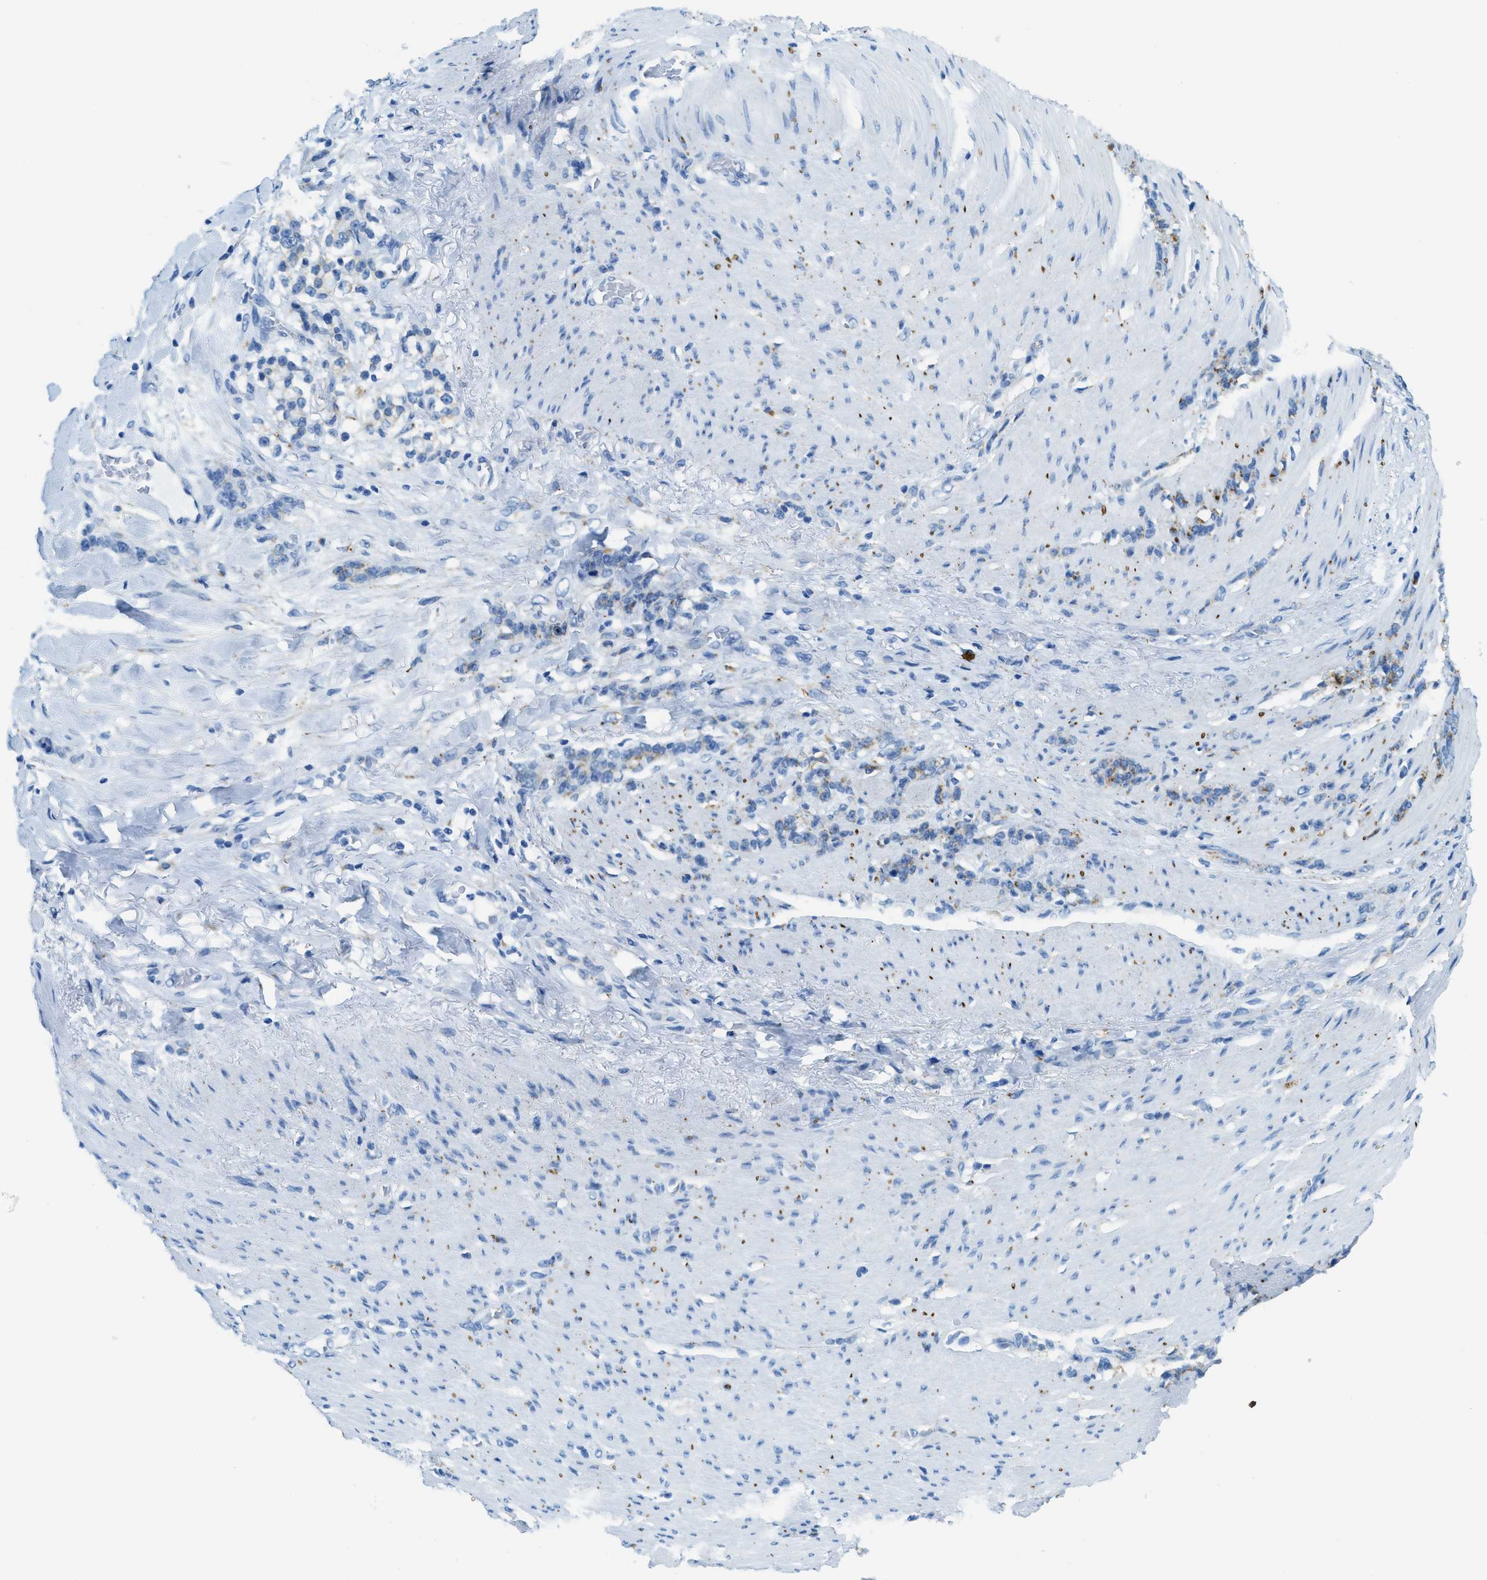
{"staining": {"intensity": "moderate", "quantity": "25%-75%", "location": "cytoplasmic/membranous"}, "tissue": "stomach cancer", "cell_type": "Tumor cells", "image_type": "cancer", "snomed": [{"axis": "morphology", "description": "Adenocarcinoma, NOS"}, {"axis": "topography", "description": "Stomach, lower"}], "caption": "This is an image of immunohistochemistry staining of stomach adenocarcinoma, which shows moderate expression in the cytoplasmic/membranous of tumor cells.", "gene": "SCARB2", "patient": {"sex": "male", "age": 88}}